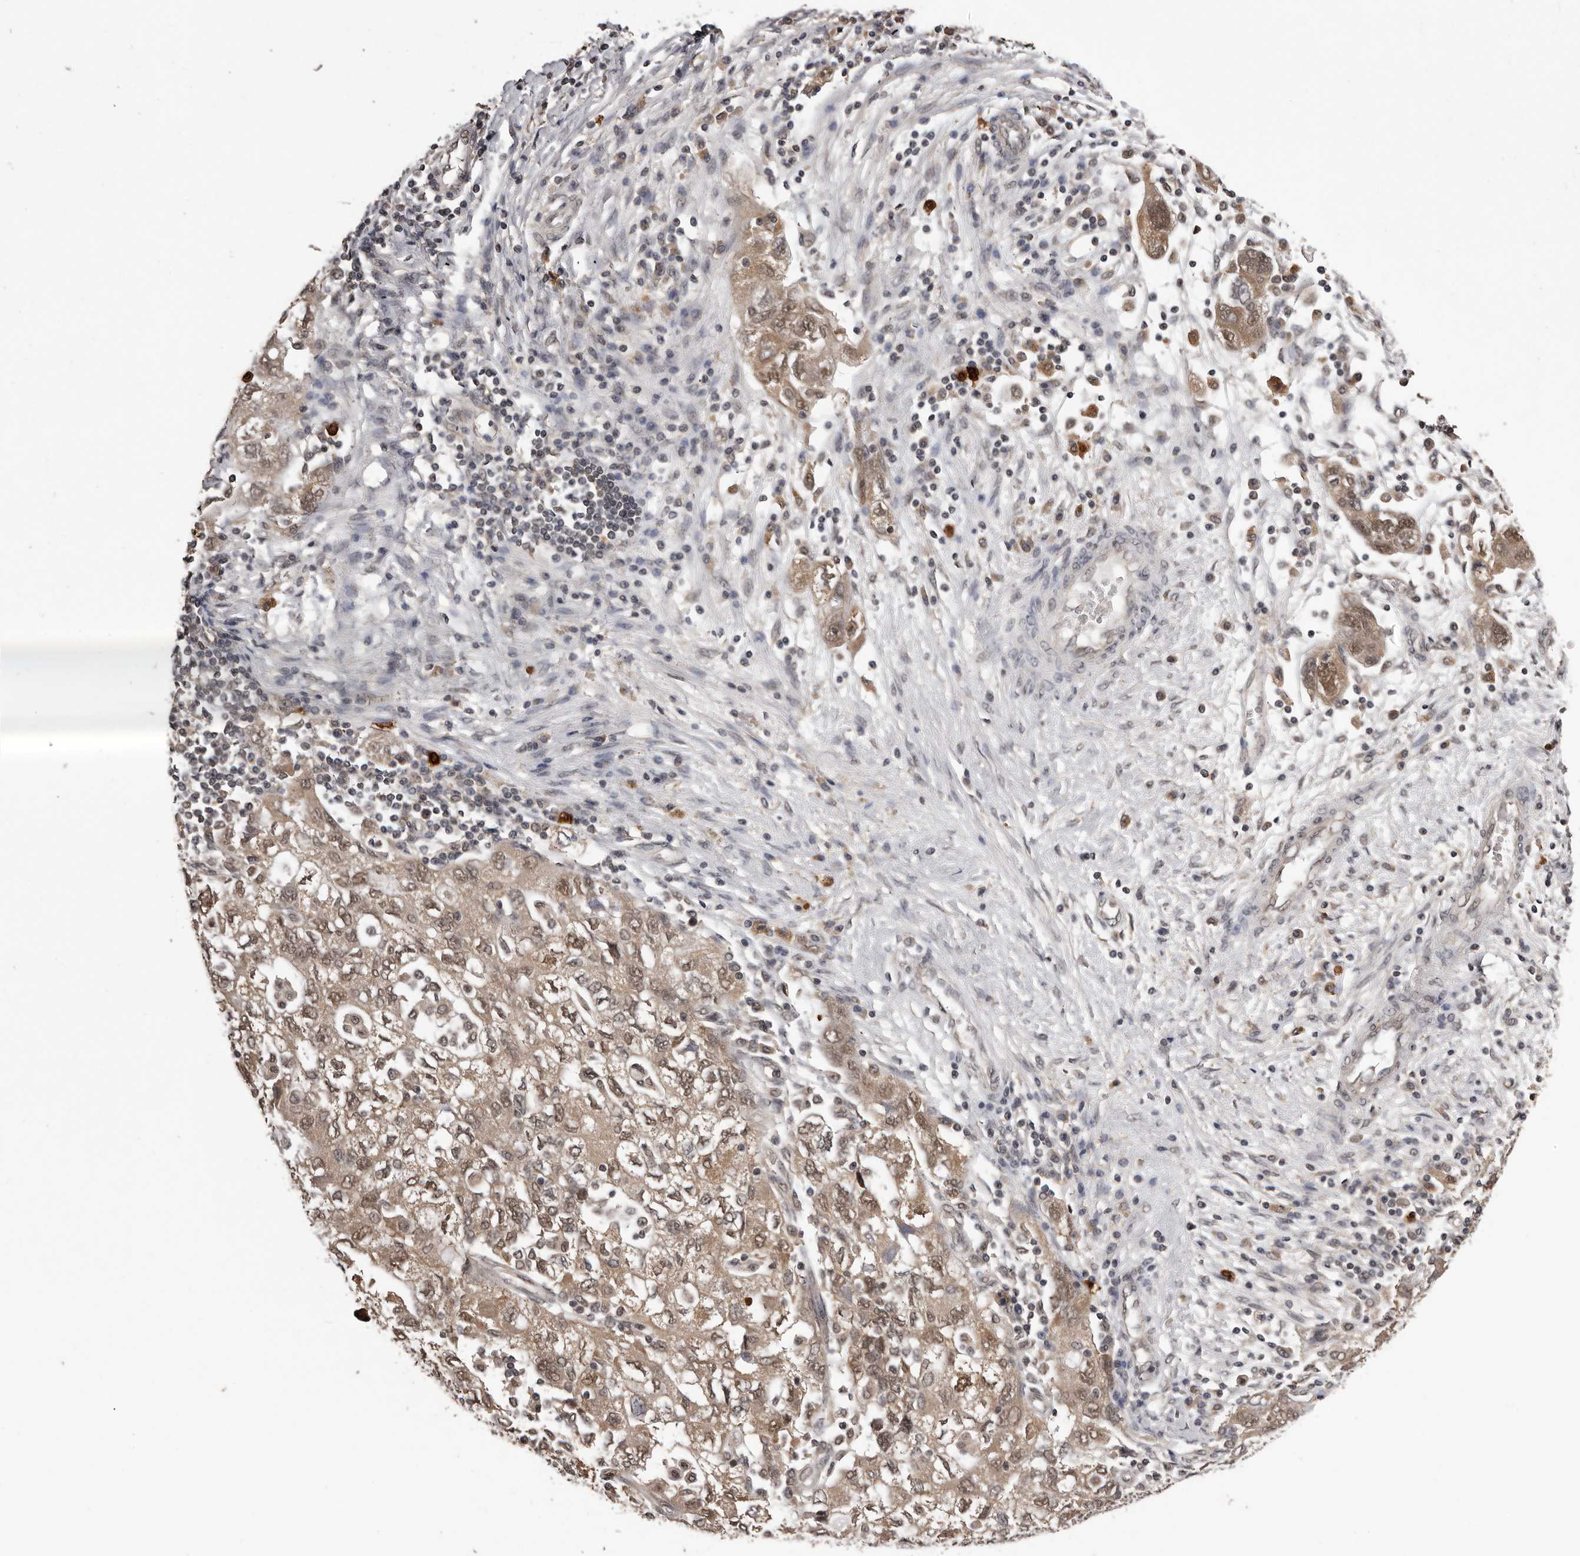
{"staining": {"intensity": "moderate", "quantity": ">75%", "location": "cytoplasmic/membranous,nuclear"}, "tissue": "ovarian cancer", "cell_type": "Tumor cells", "image_type": "cancer", "snomed": [{"axis": "morphology", "description": "Carcinoma, NOS"}, {"axis": "morphology", "description": "Cystadenocarcinoma, serous, NOS"}, {"axis": "topography", "description": "Ovary"}], "caption": "DAB immunohistochemical staining of ovarian cancer (serous cystadenocarcinoma) reveals moderate cytoplasmic/membranous and nuclear protein positivity in about >75% of tumor cells.", "gene": "VPS37A", "patient": {"sex": "female", "age": 69}}